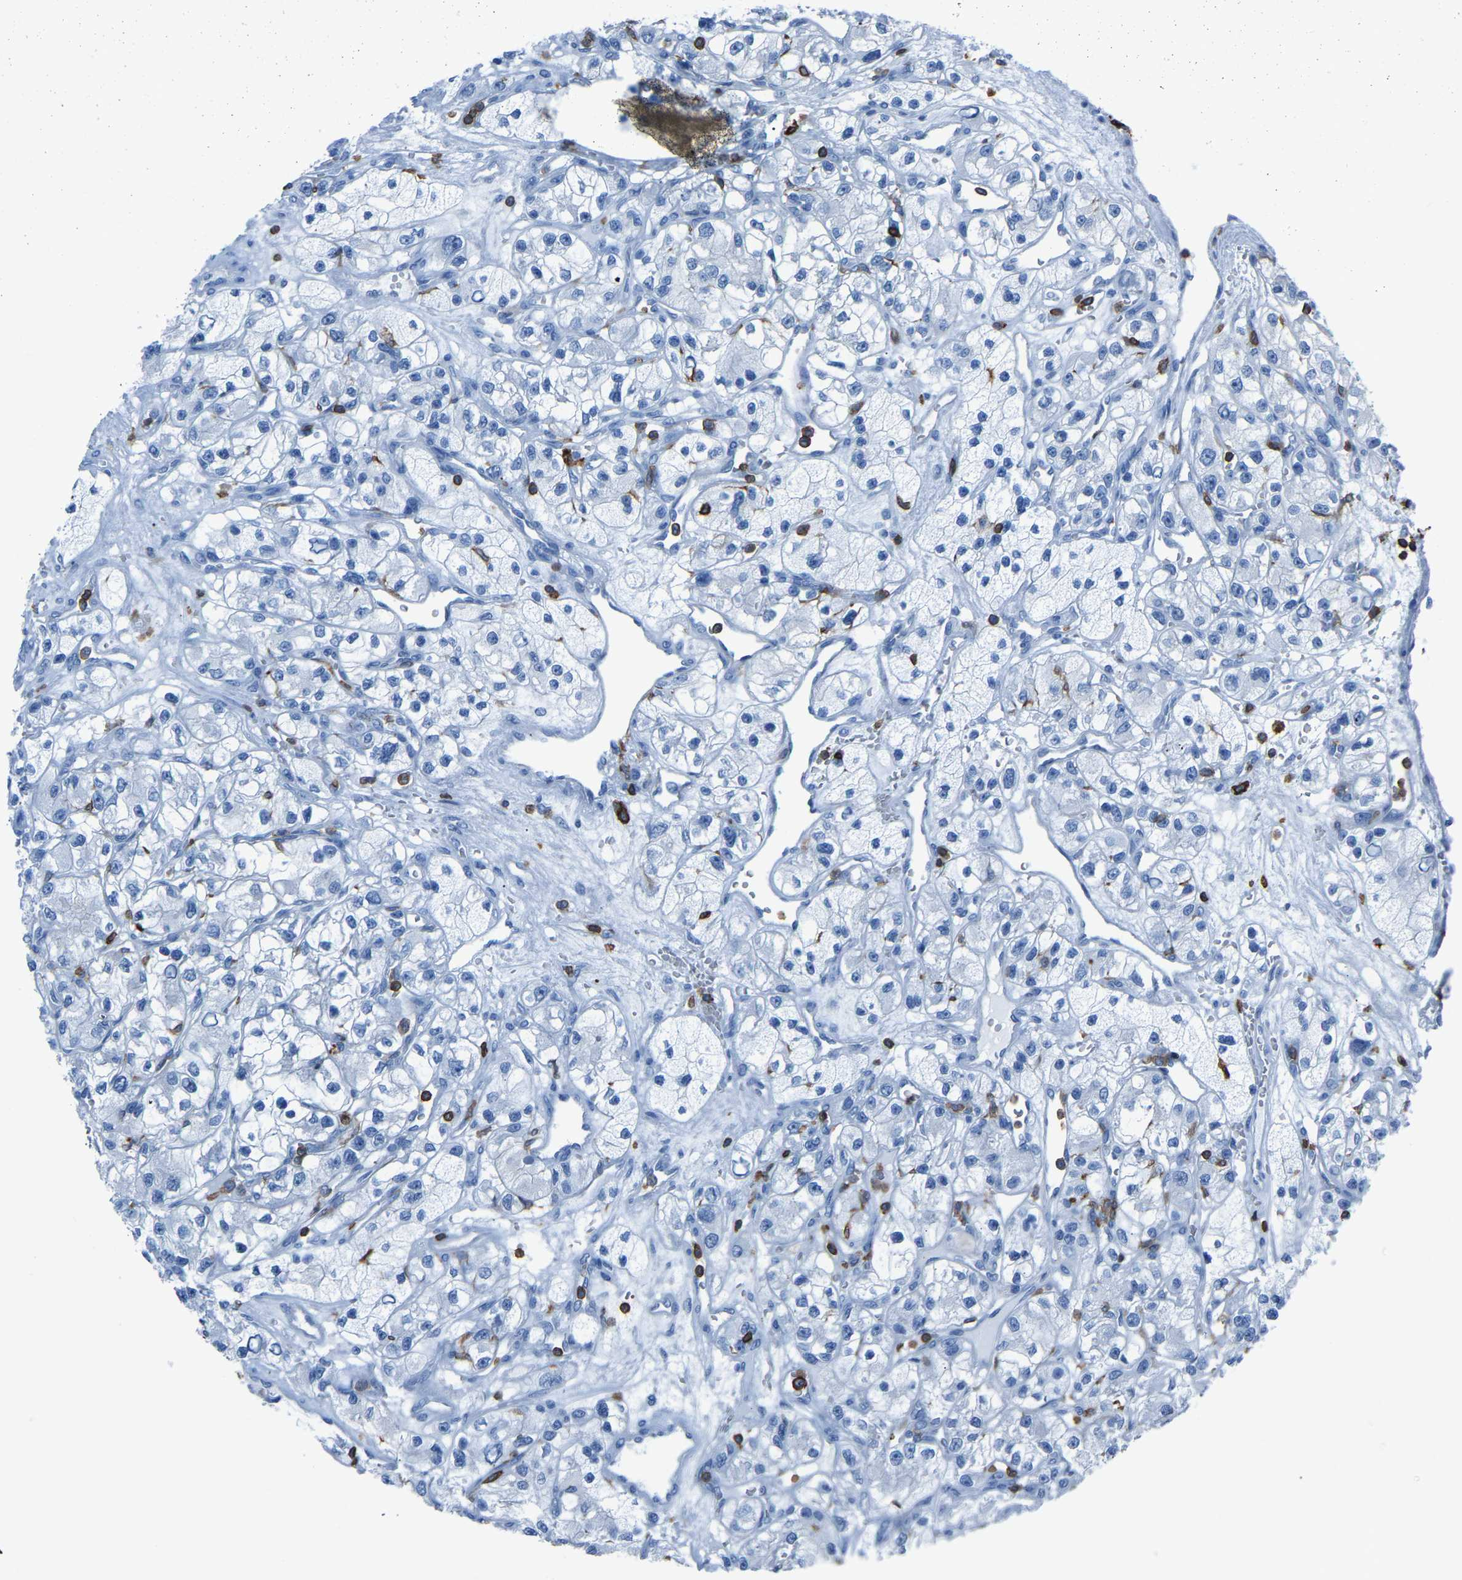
{"staining": {"intensity": "negative", "quantity": "none", "location": "none"}, "tissue": "renal cancer", "cell_type": "Tumor cells", "image_type": "cancer", "snomed": [{"axis": "morphology", "description": "Adenocarcinoma, NOS"}, {"axis": "topography", "description": "Kidney"}], "caption": "Immunohistochemical staining of adenocarcinoma (renal) displays no significant positivity in tumor cells.", "gene": "LSP1", "patient": {"sex": "female", "age": 57}}